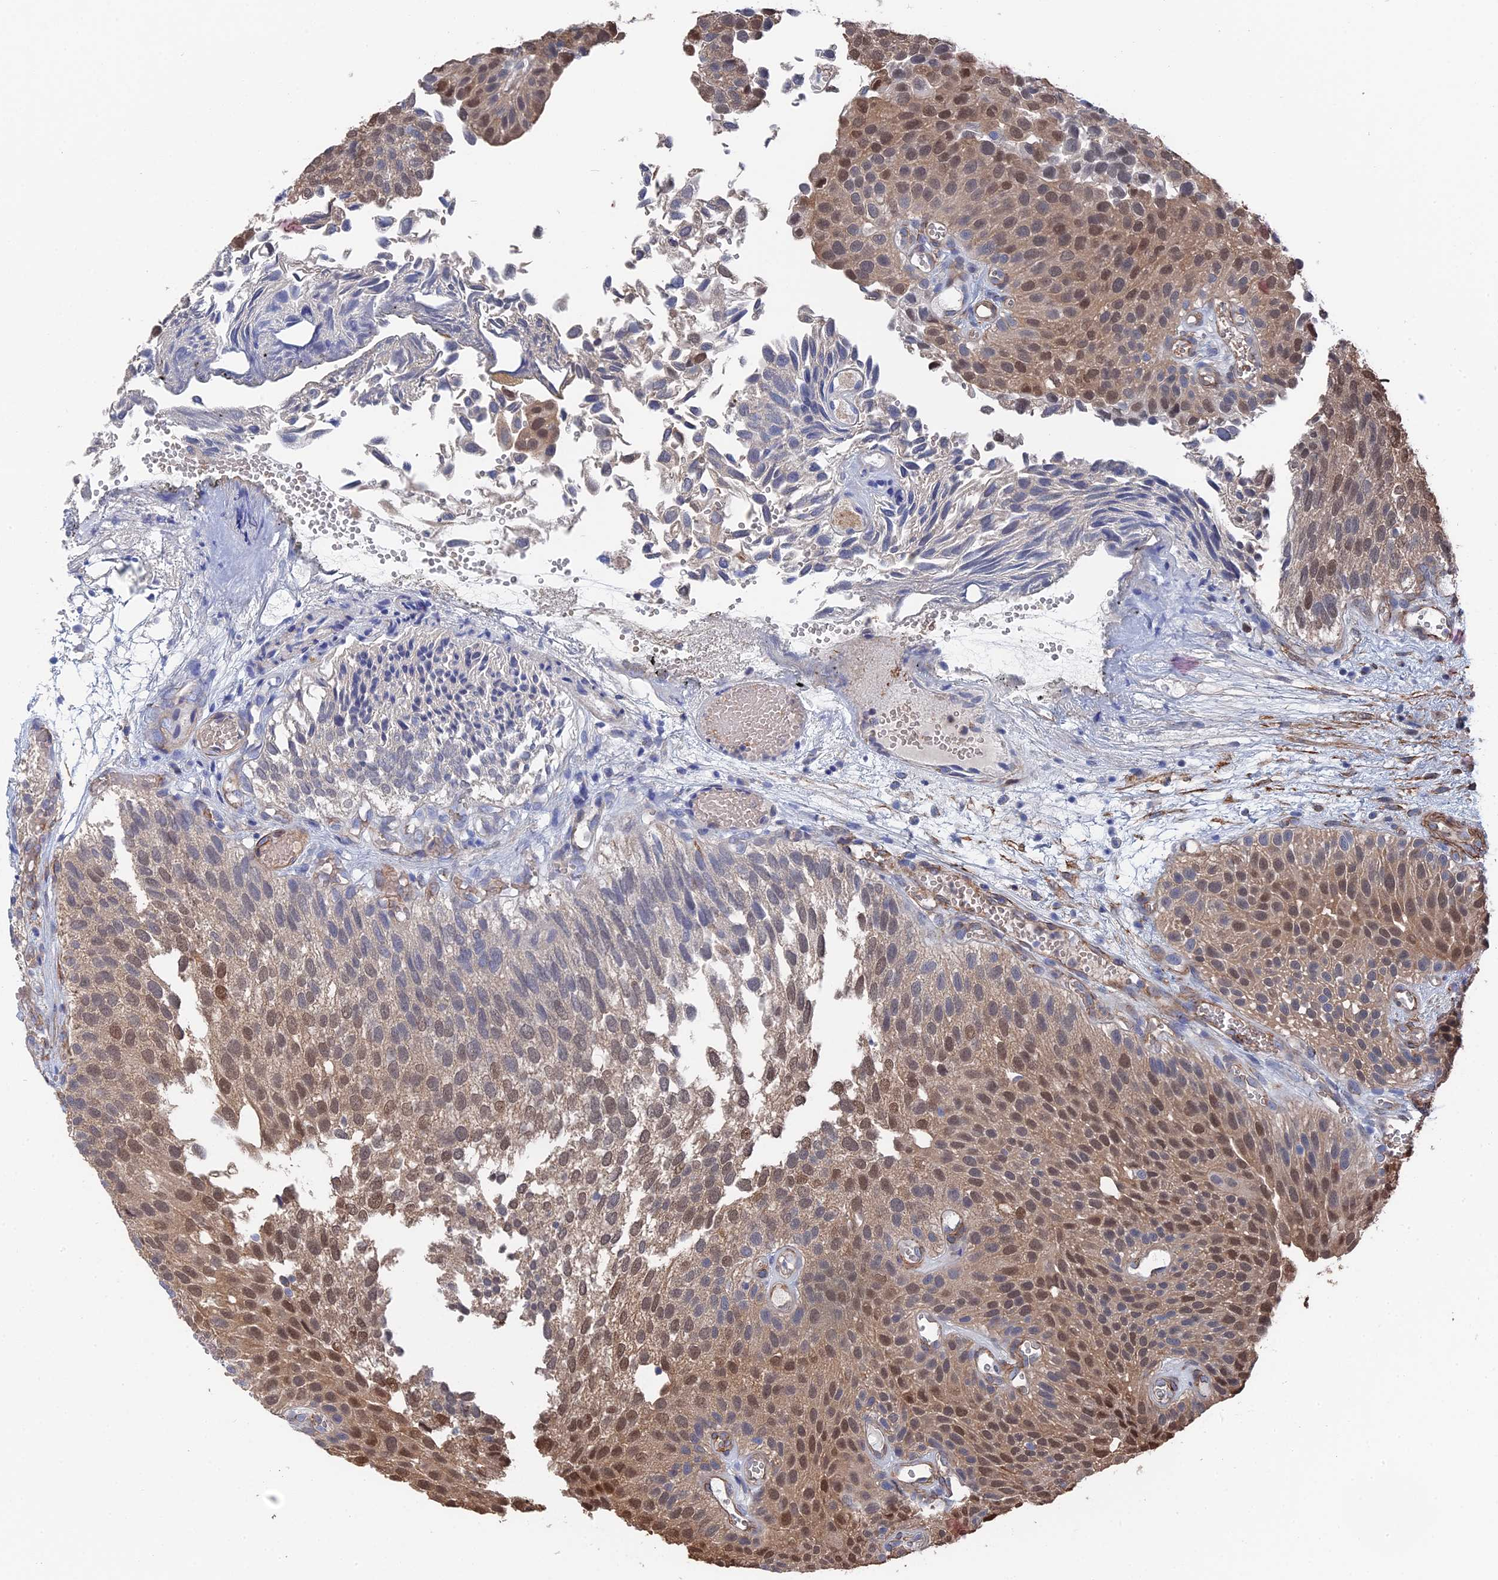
{"staining": {"intensity": "moderate", "quantity": "25%-75%", "location": "cytoplasmic/membranous,nuclear"}, "tissue": "urothelial cancer", "cell_type": "Tumor cells", "image_type": "cancer", "snomed": [{"axis": "morphology", "description": "Urothelial carcinoma, Low grade"}, {"axis": "topography", "description": "Urinary bladder"}], "caption": "Brown immunohistochemical staining in urothelial cancer displays moderate cytoplasmic/membranous and nuclear staining in about 25%-75% of tumor cells.", "gene": "MTHFSD", "patient": {"sex": "male", "age": 89}}